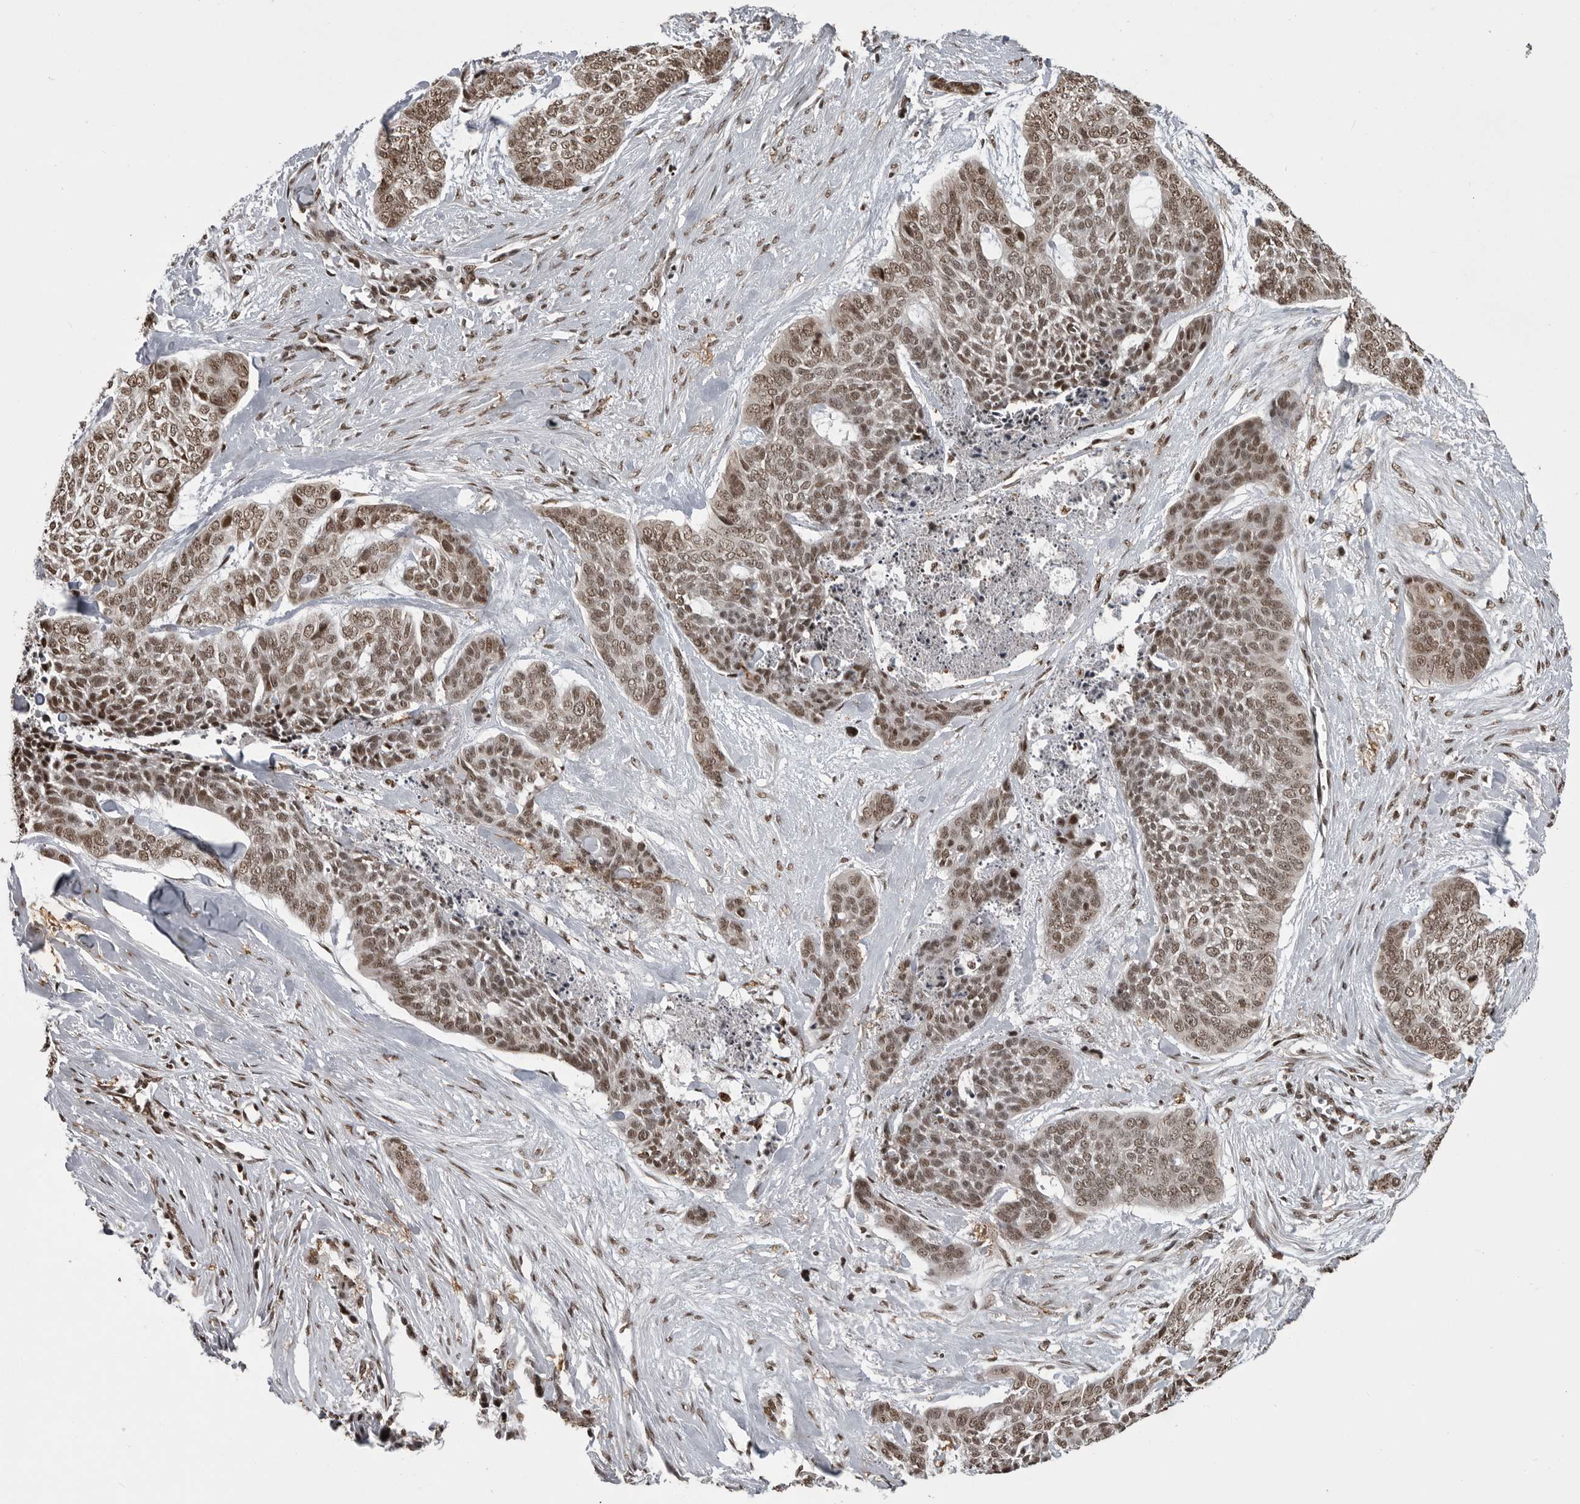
{"staining": {"intensity": "moderate", "quantity": ">75%", "location": "nuclear"}, "tissue": "skin cancer", "cell_type": "Tumor cells", "image_type": "cancer", "snomed": [{"axis": "morphology", "description": "Basal cell carcinoma"}, {"axis": "topography", "description": "Skin"}], "caption": "A brown stain labels moderate nuclear staining of a protein in skin cancer tumor cells. The staining is performed using DAB (3,3'-diaminobenzidine) brown chromogen to label protein expression. The nuclei are counter-stained blue using hematoxylin.", "gene": "YAF2", "patient": {"sex": "female", "age": 64}}